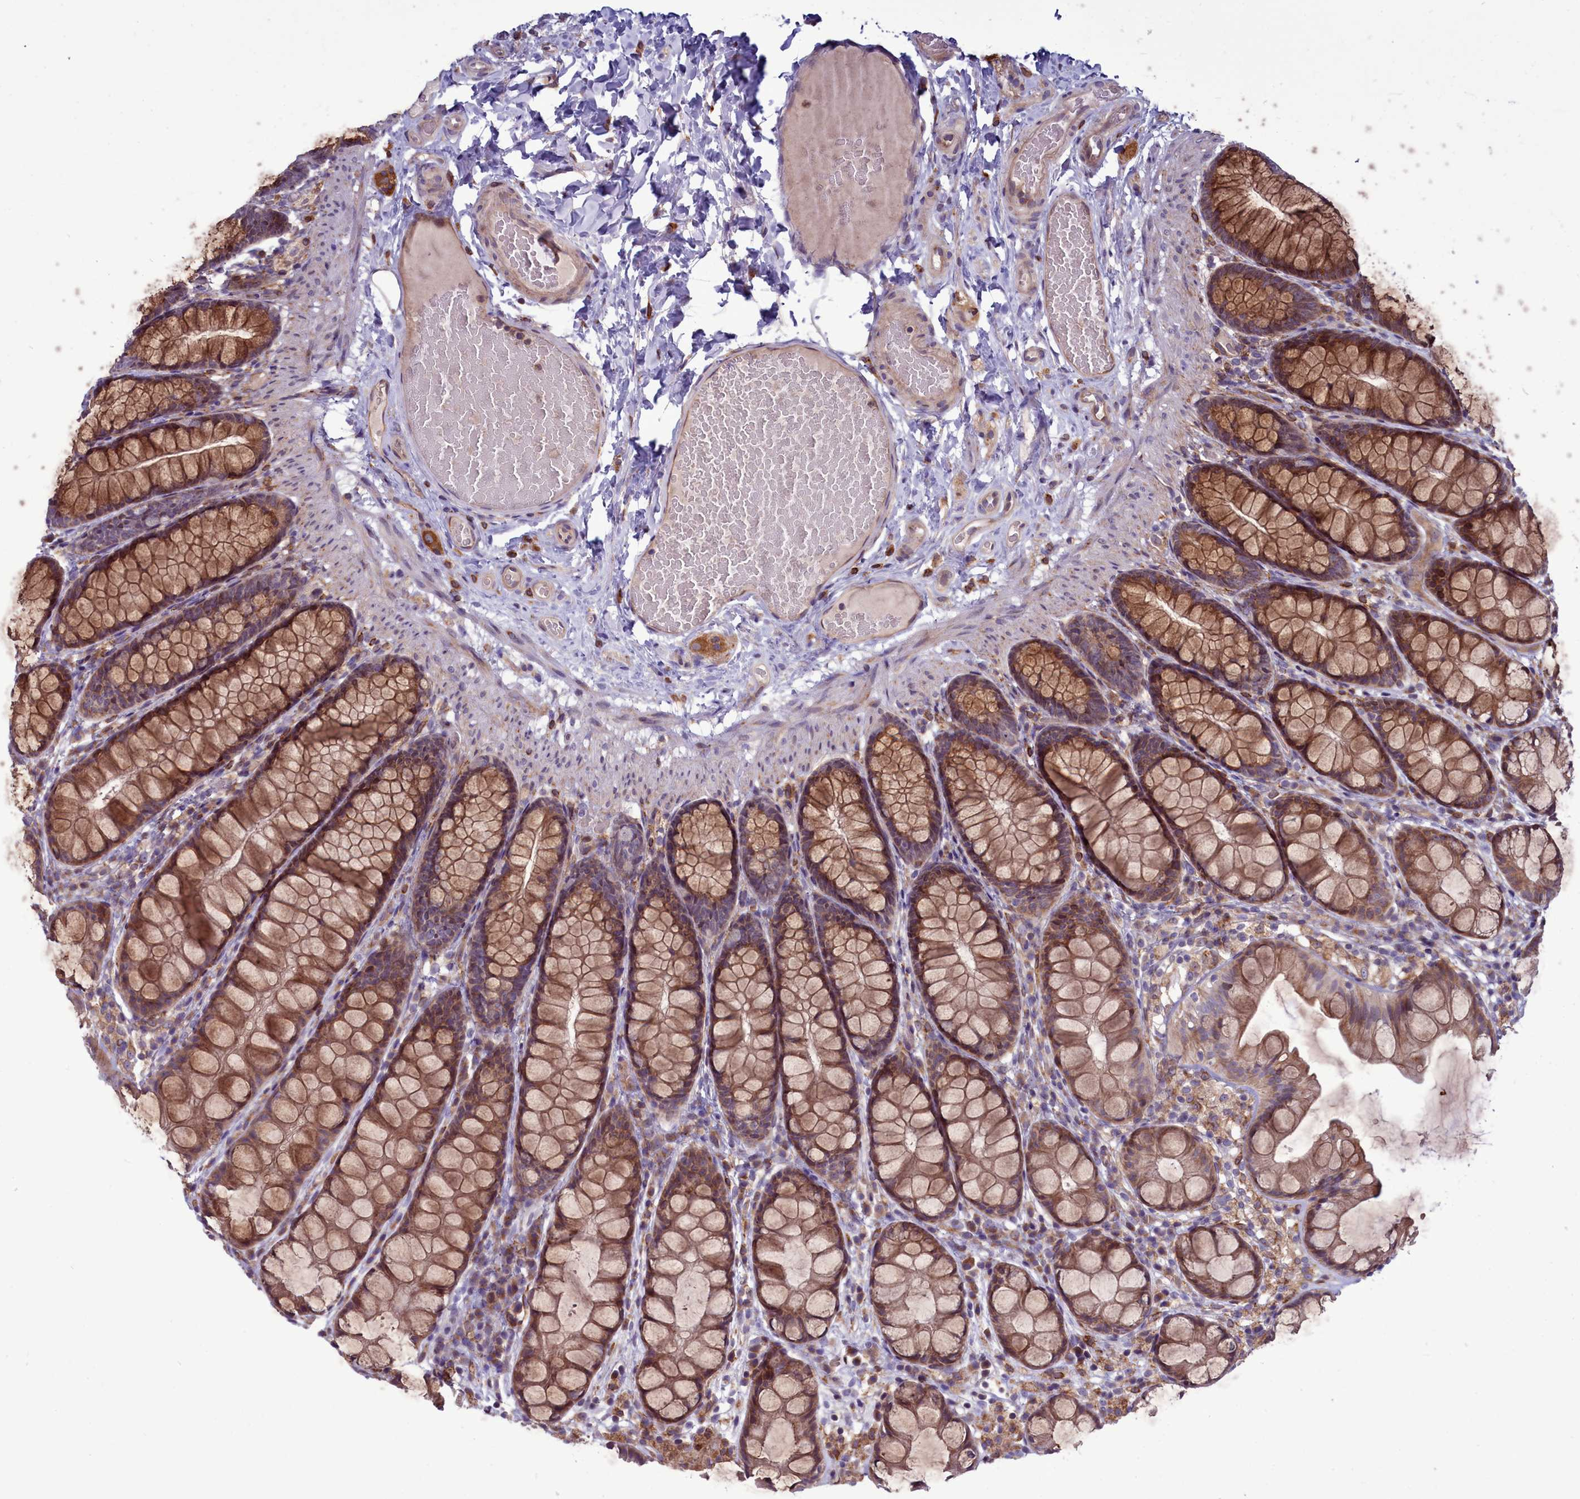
{"staining": {"intensity": "negative", "quantity": "none", "location": "none"}, "tissue": "colon", "cell_type": "Endothelial cells", "image_type": "normal", "snomed": [{"axis": "morphology", "description": "Normal tissue, NOS"}, {"axis": "topography", "description": "Colon"}], "caption": "A high-resolution histopathology image shows IHC staining of unremarkable colon, which displays no significant positivity in endothelial cells.", "gene": "RAPGEF4", "patient": {"sex": "male", "age": 47}}